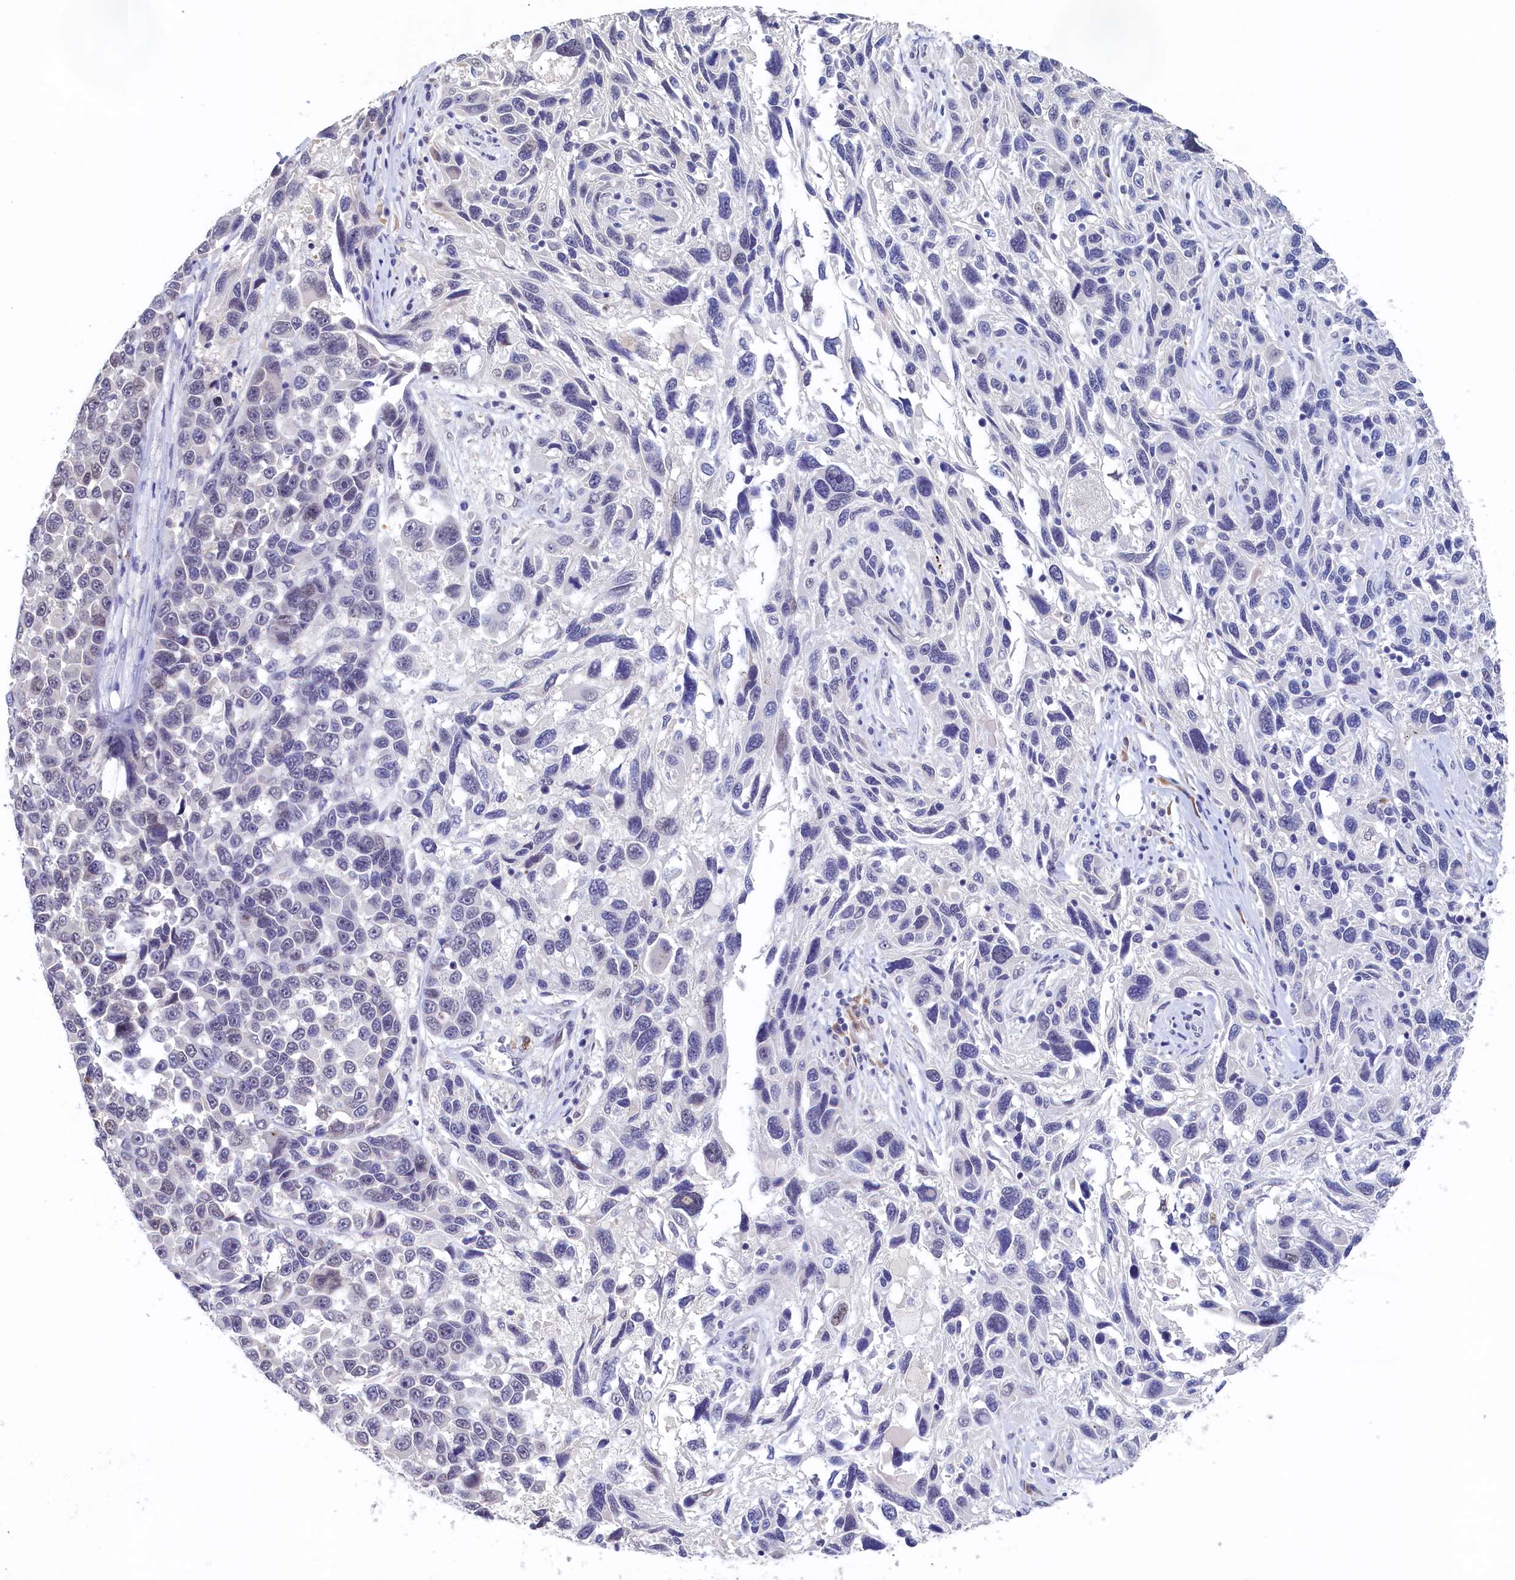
{"staining": {"intensity": "strong", "quantity": "25%-75%", "location": "nuclear"}, "tissue": "melanoma", "cell_type": "Tumor cells", "image_type": "cancer", "snomed": [{"axis": "morphology", "description": "Malignant melanoma, NOS"}, {"axis": "topography", "description": "Skin"}], "caption": "Protein staining displays strong nuclear staining in approximately 25%-75% of tumor cells in melanoma.", "gene": "MOSPD3", "patient": {"sex": "male", "age": 53}}